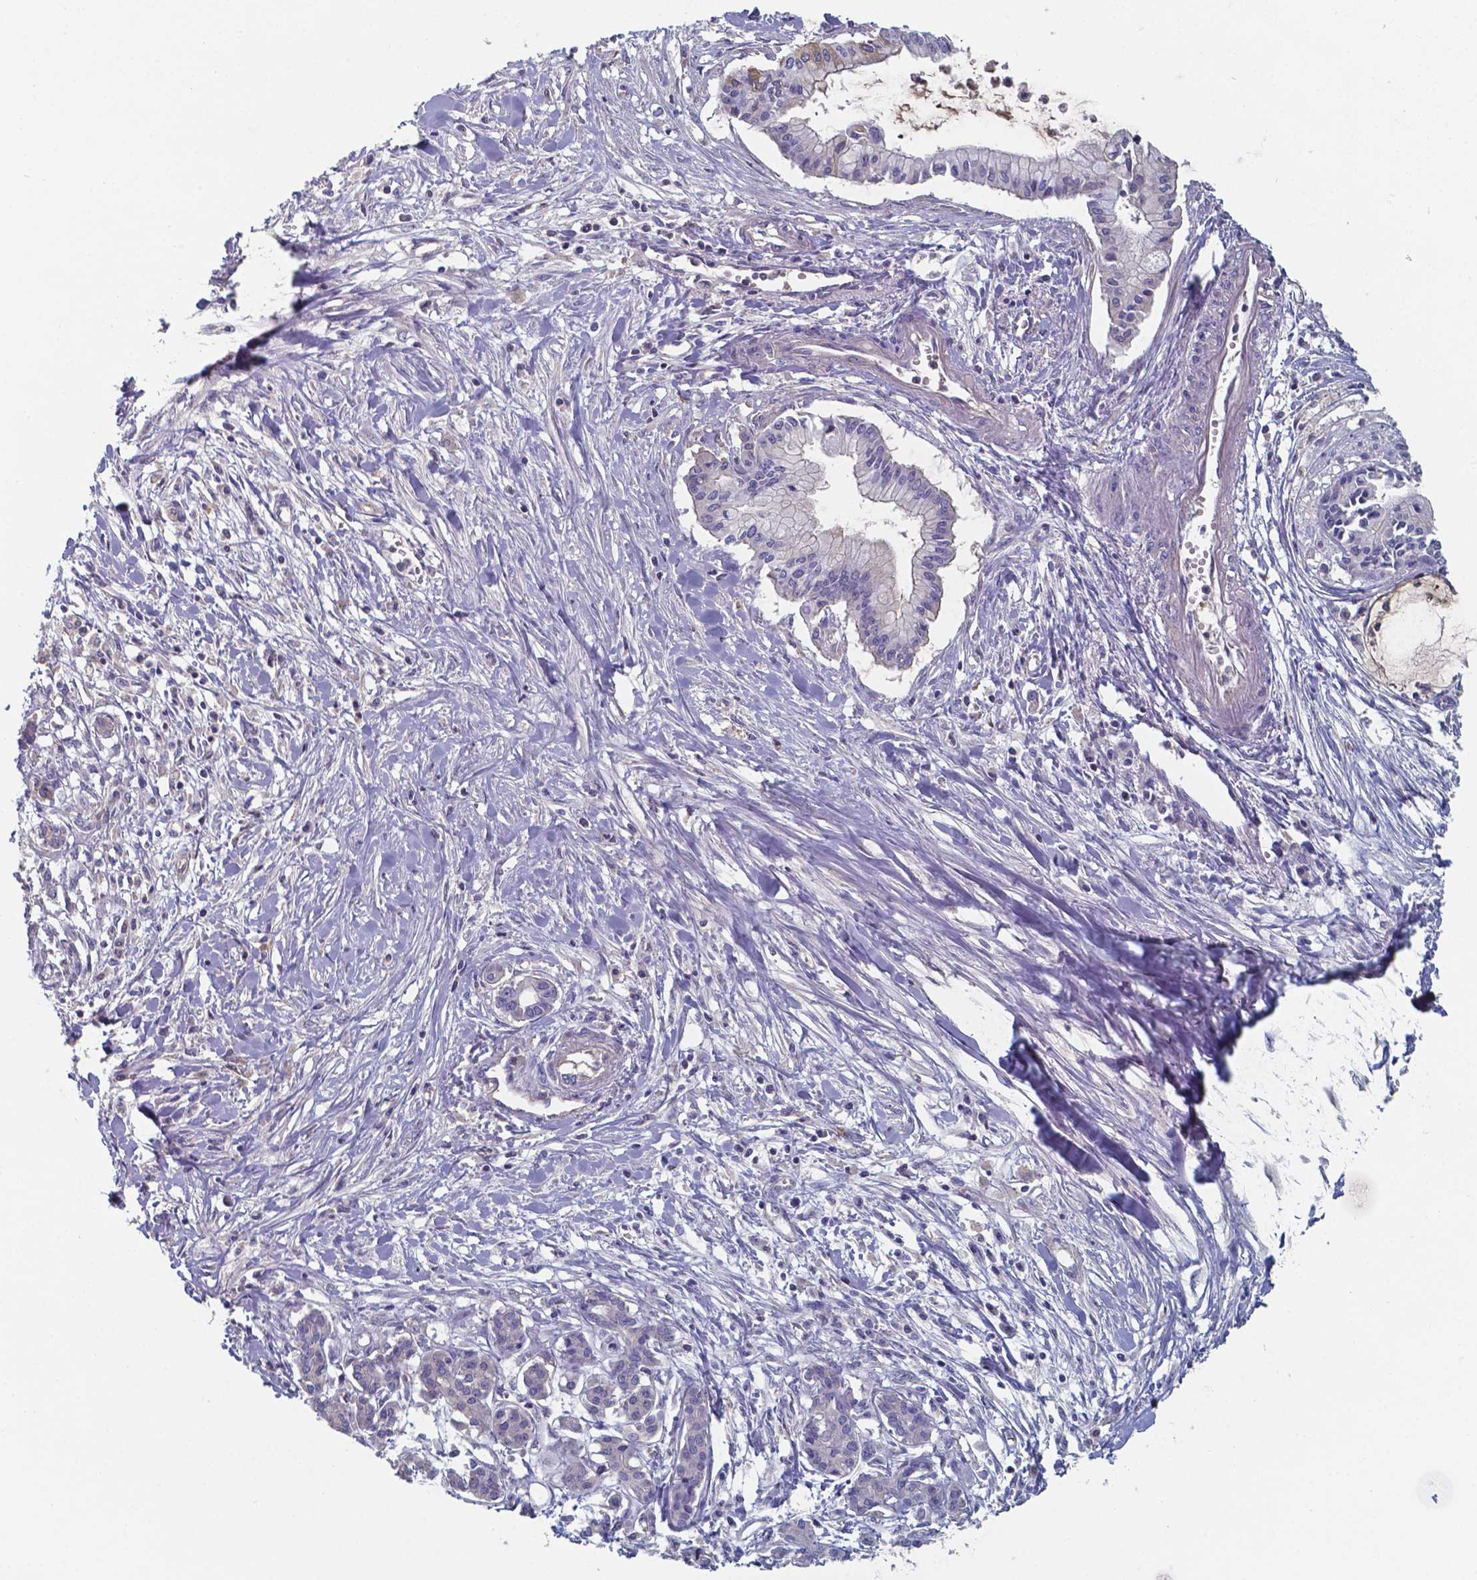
{"staining": {"intensity": "negative", "quantity": "none", "location": "none"}, "tissue": "pancreatic cancer", "cell_type": "Tumor cells", "image_type": "cancer", "snomed": [{"axis": "morphology", "description": "Adenocarcinoma, NOS"}, {"axis": "topography", "description": "Pancreas"}], "caption": "DAB (3,3'-diaminobenzidine) immunohistochemical staining of adenocarcinoma (pancreatic) demonstrates no significant staining in tumor cells.", "gene": "BTBD17", "patient": {"sex": "male", "age": 48}}